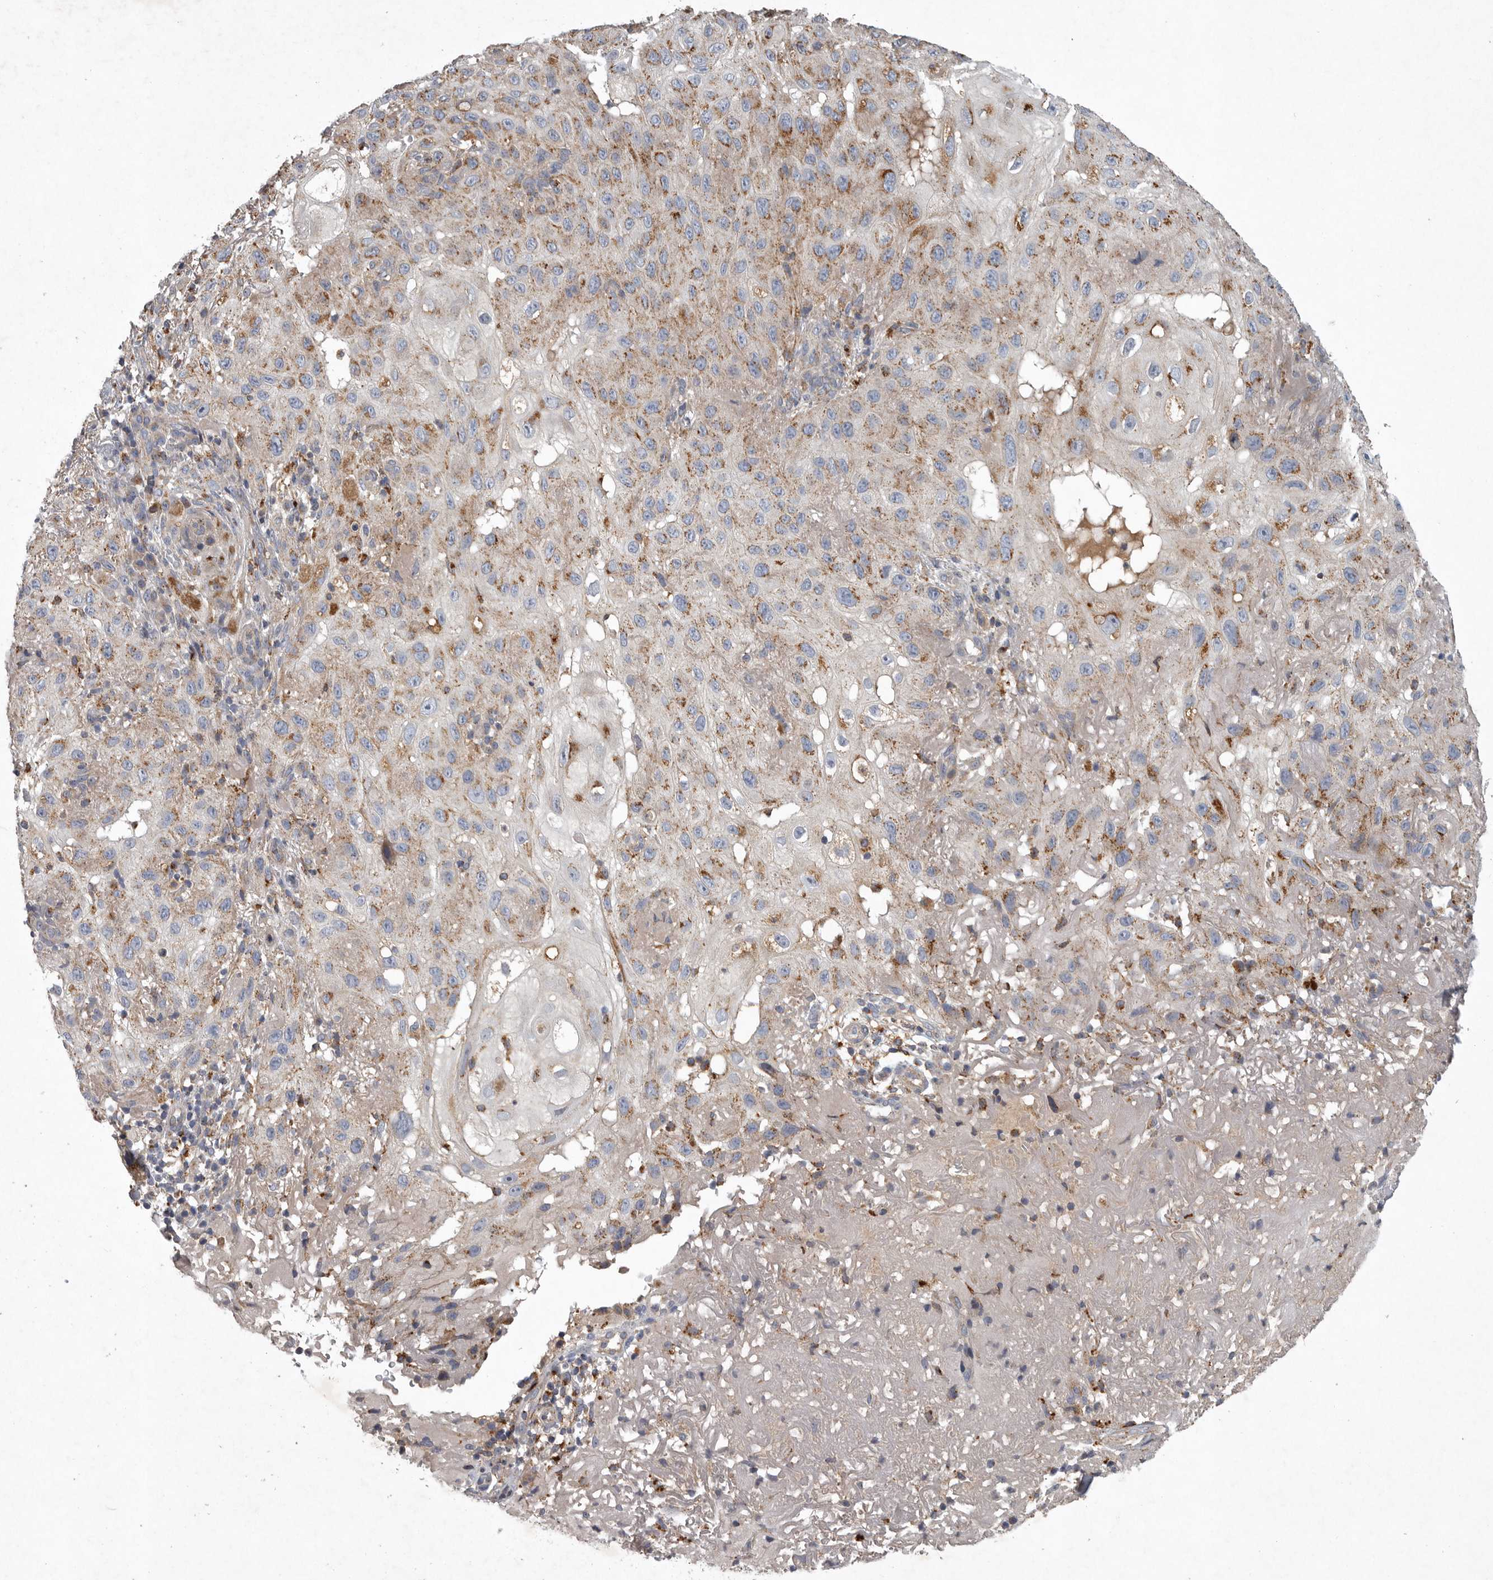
{"staining": {"intensity": "moderate", "quantity": ">75%", "location": "cytoplasmic/membranous"}, "tissue": "skin cancer", "cell_type": "Tumor cells", "image_type": "cancer", "snomed": [{"axis": "morphology", "description": "Normal tissue, NOS"}, {"axis": "morphology", "description": "Squamous cell carcinoma, NOS"}, {"axis": "topography", "description": "Skin"}], "caption": "Immunohistochemistry (IHC) (DAB) staining of skin cancer (squamous cell carcinoma) displays moderate cytoplasmic/membranous protein positivity in approximately >75% of tumor cells.", "gene": "LAMTOR3", "patient": {"sex": "female", "age": 96}}